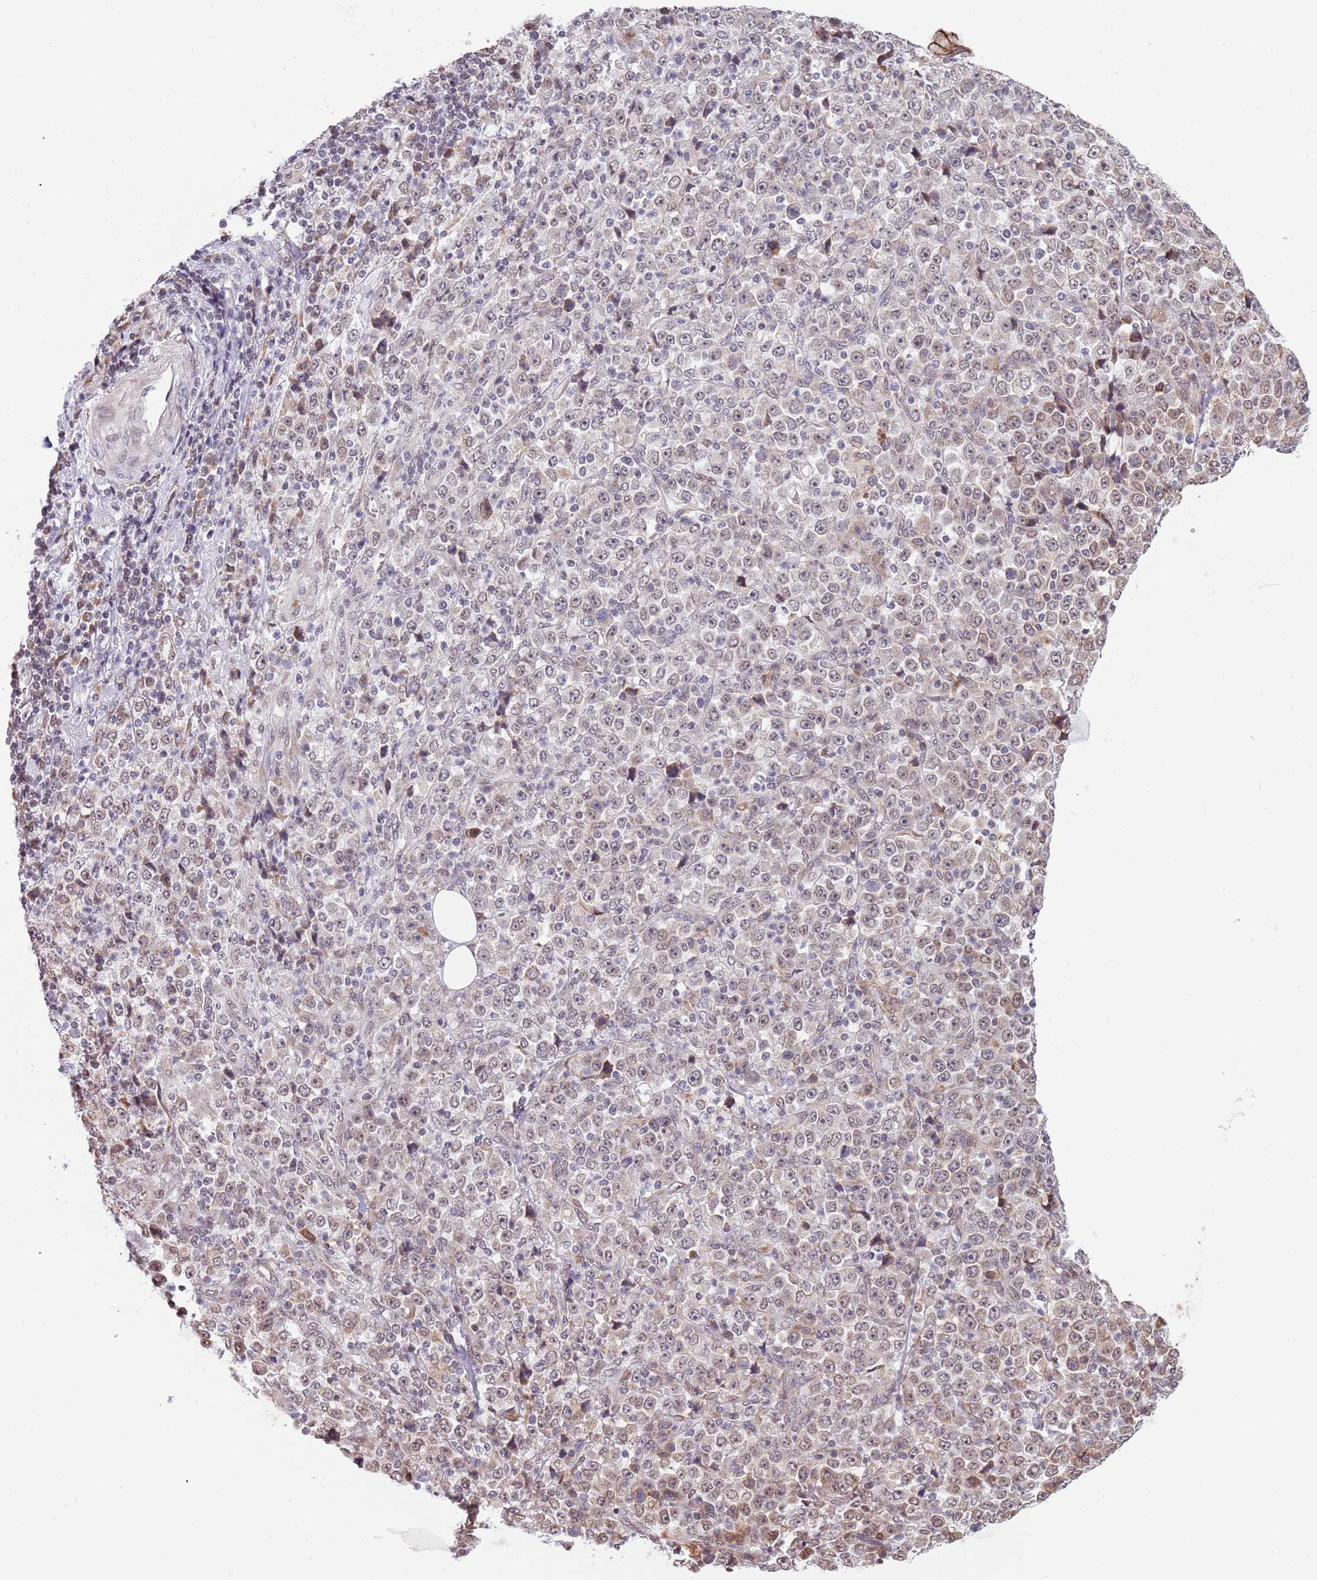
{"staining": {"intensity": "weak", "quantity": "<25%", "location": "cytoplasmic/membranous,nuclear"}, "tissue": "stomach cancer", "cell_type": "Tumor cells", "image_type": "cancer", "snomed": [{"axis": "morphology", "description": "Normal tissue, NOS"}, {"axis": "morphology", "description": "Adenocarcinoma, NOS"}, {"axis": "topography", "description": "Stomach, upper"}, {"axis": "topography", "description": "Stomach"}], "caption": "Tumor cells are negative for brown protein staining in stomach cancer. (DAB IHC with hematoxylin counter stain).", "gene": "BARD1", "patient": {"sex": "male", "age": 59}}